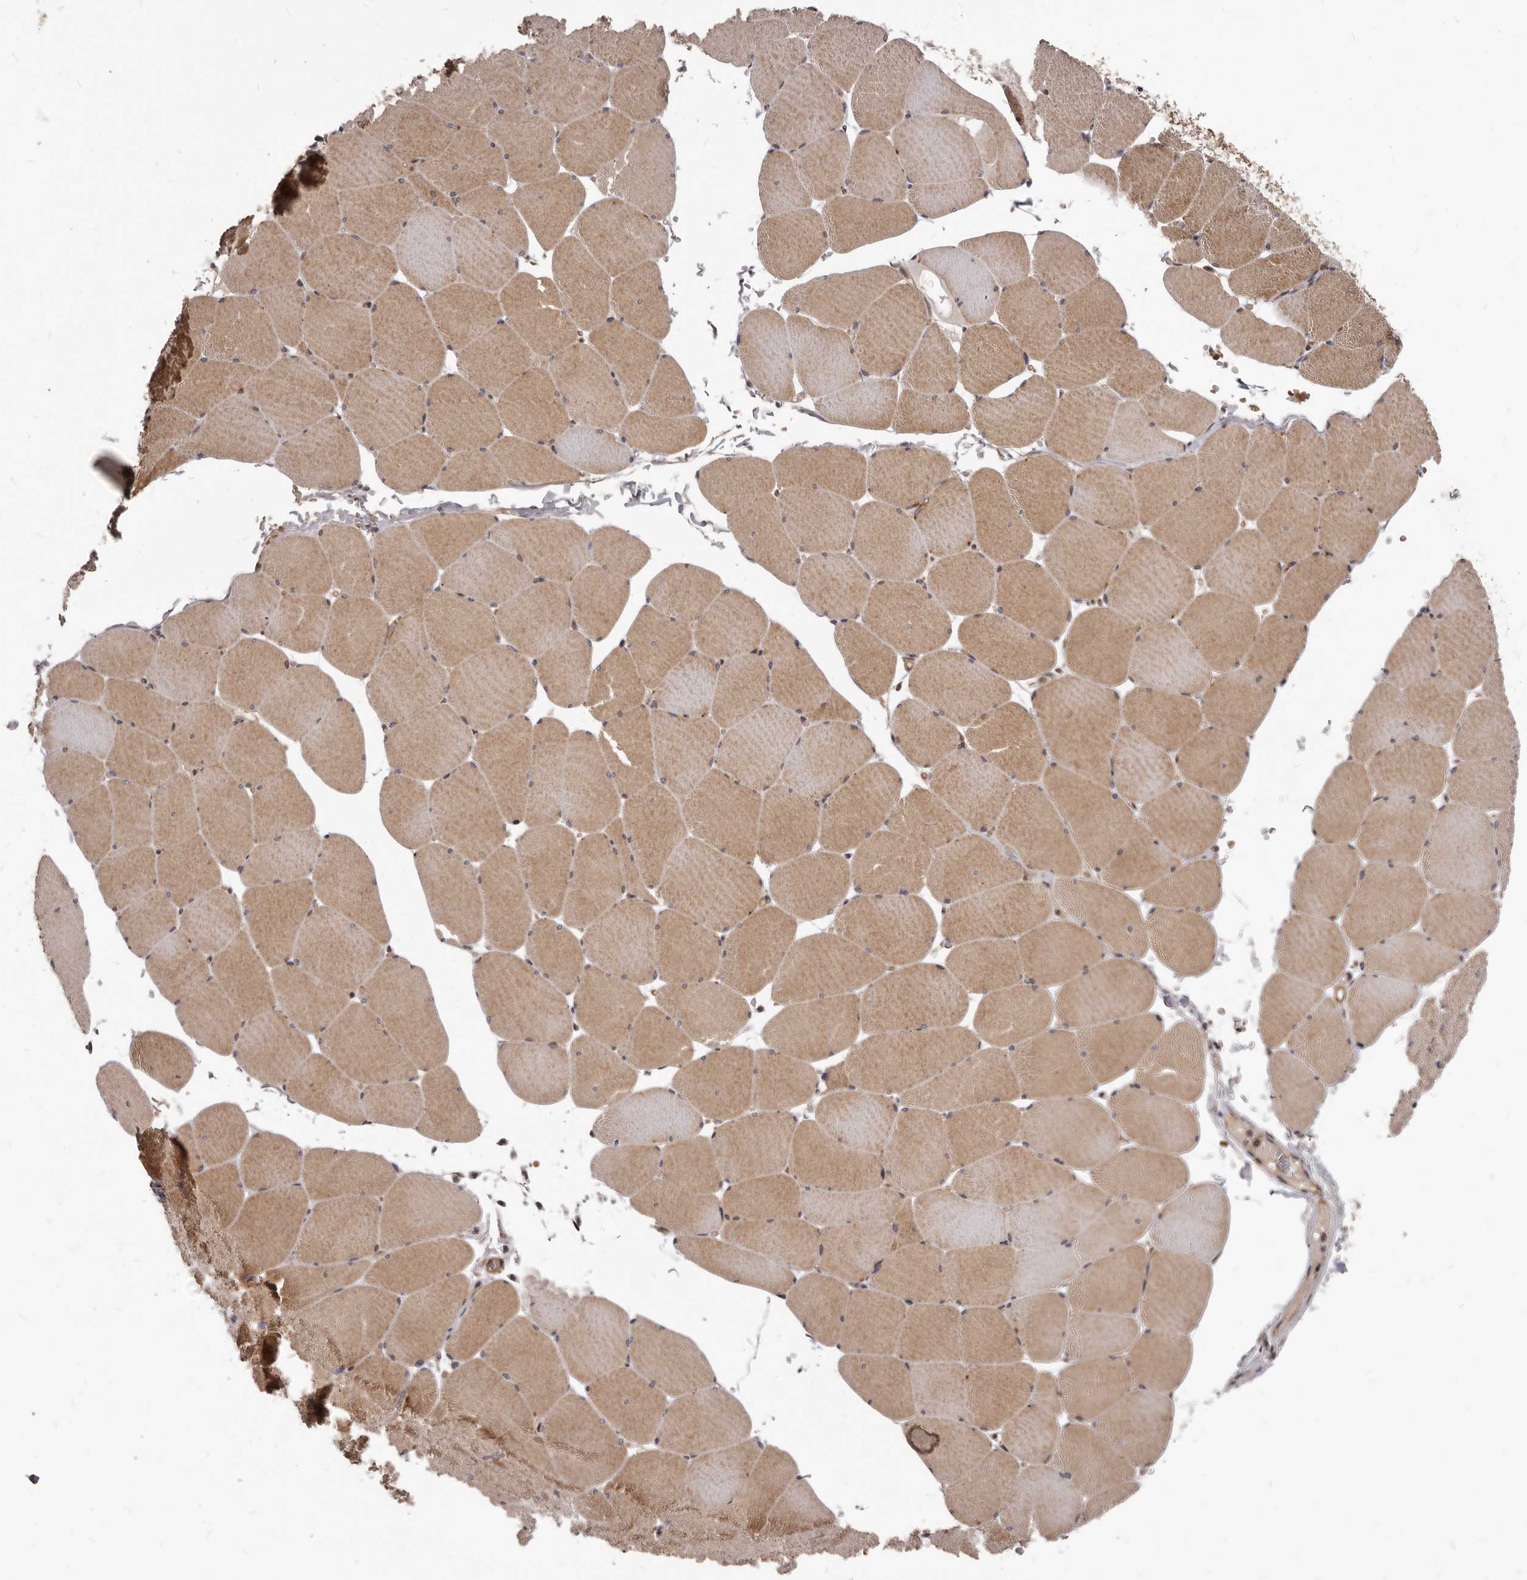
{"staining": {"intensity": "strong", "quantity": "25%-75%", "location": "cytoplasmic/membranous"}, "tissue": "skeletal muscle", "cell_type": "Myocytes", "image_type": "normal", "snomed": [{"axis": "morphology", "description": "Normal tissue, NOS"}, {"axis": "topography", "description": "Skeletal muscle"}, {"axis": "topography", "description": "Head-Neck"}], "caption": "An image showing strong cytoplasmic/membranous staining in about 25%-75% of myocytes in normal skeletal muscle, as visualized by brown immunohistochemical staining.", "gene": "GABPB2", "patient": {"sex": "male", "age": 66}}